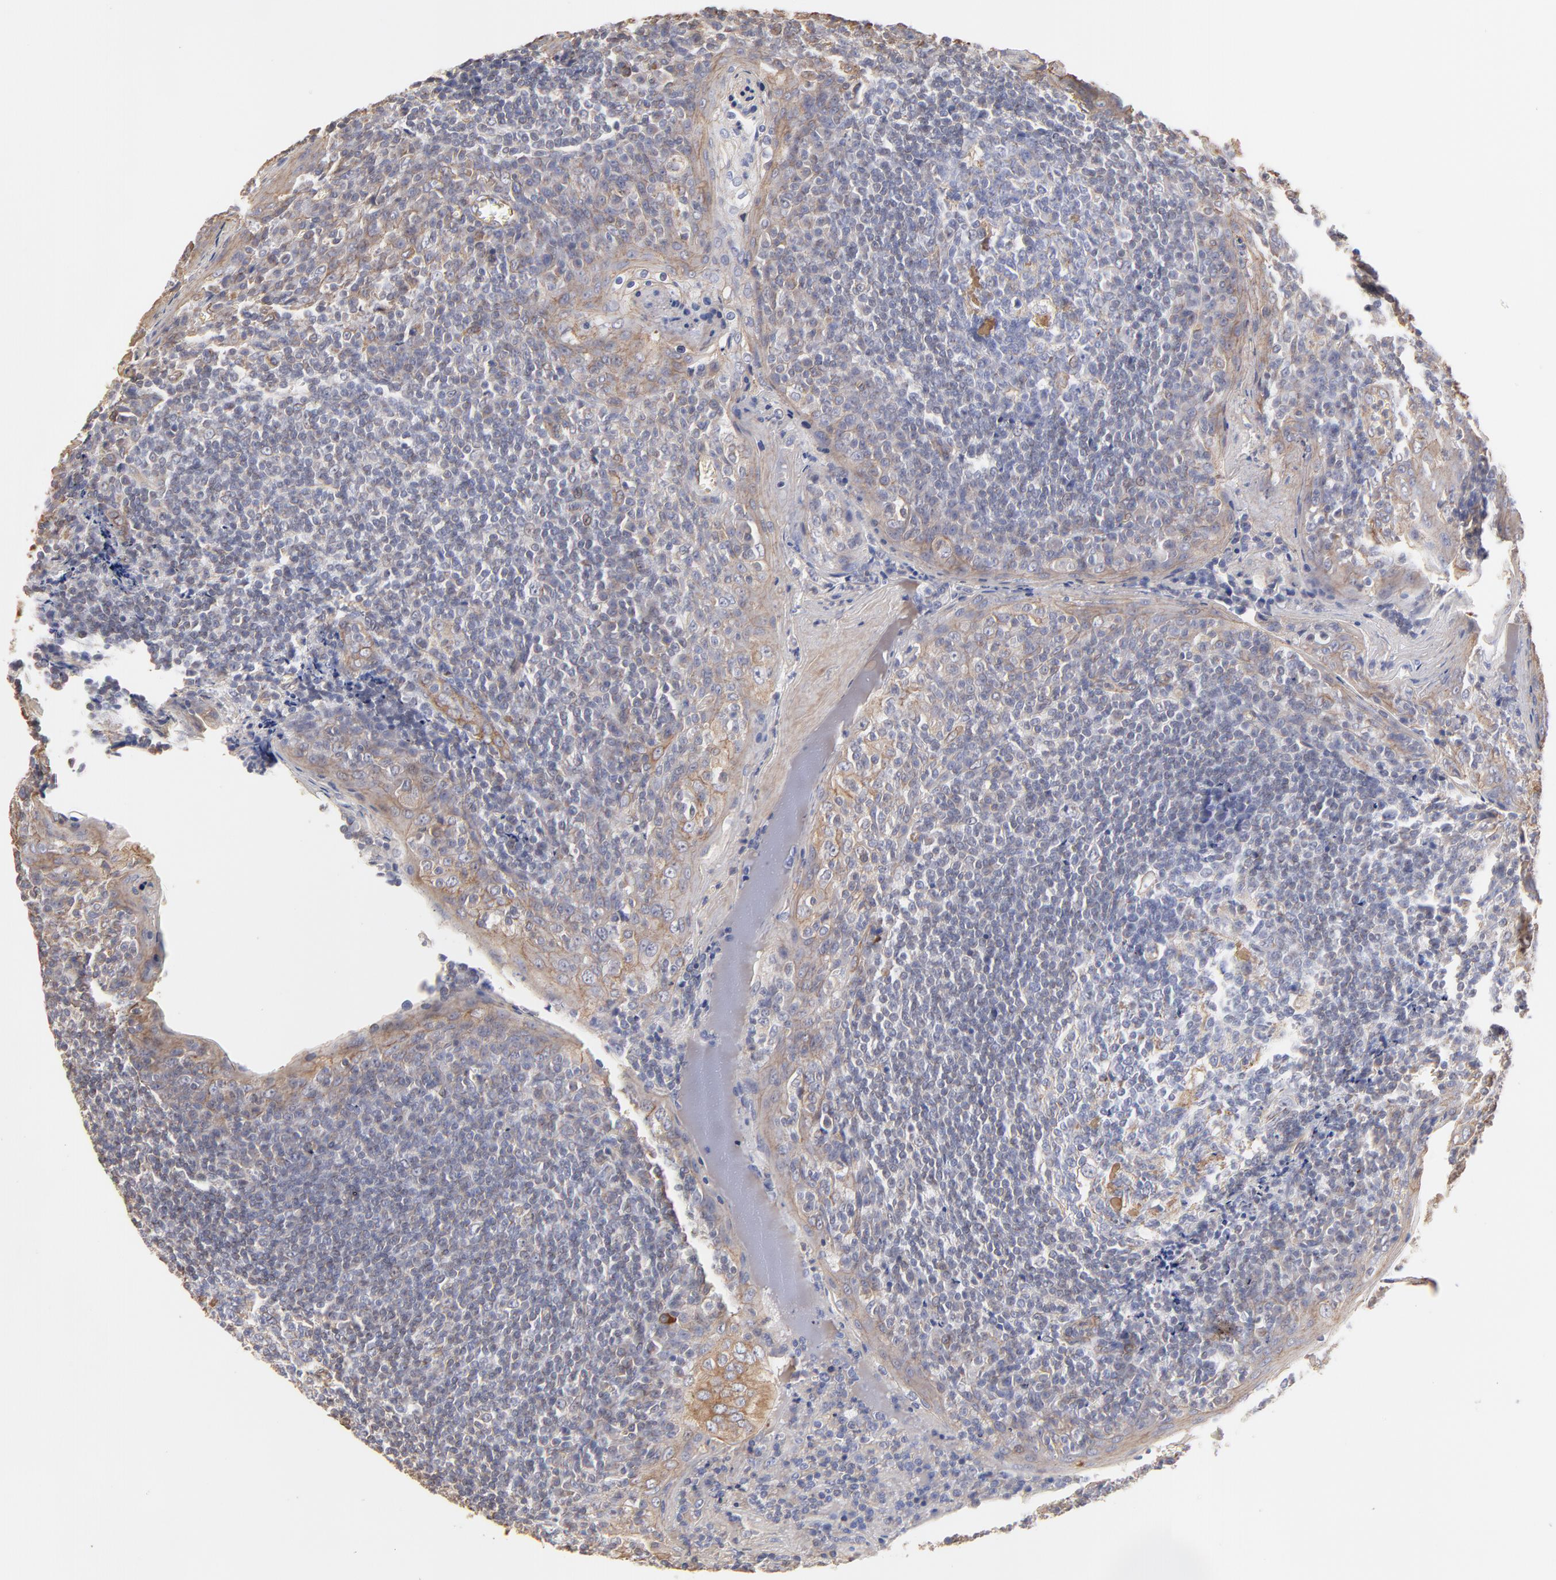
{"staining": {"intensity": "weak", "quantity": "<25%", "location": "cytoplasmic/membranous"}, "tissue": "tonsil", "cell_type": "Germinal center cells", "image_type": "normal", "snomed": [{"axis": "morphology", "description": "Normal tissue, NOS"}, {"axis": "topography", "description": "Tonsil"}], "caption": "An immunohistochemistry photomicrograph of benign tonsil is shown. There is no staining in germinal center cells of tonsil.", "gene": "LRCH2", "patient": {"sex": "male", "age": 31}}